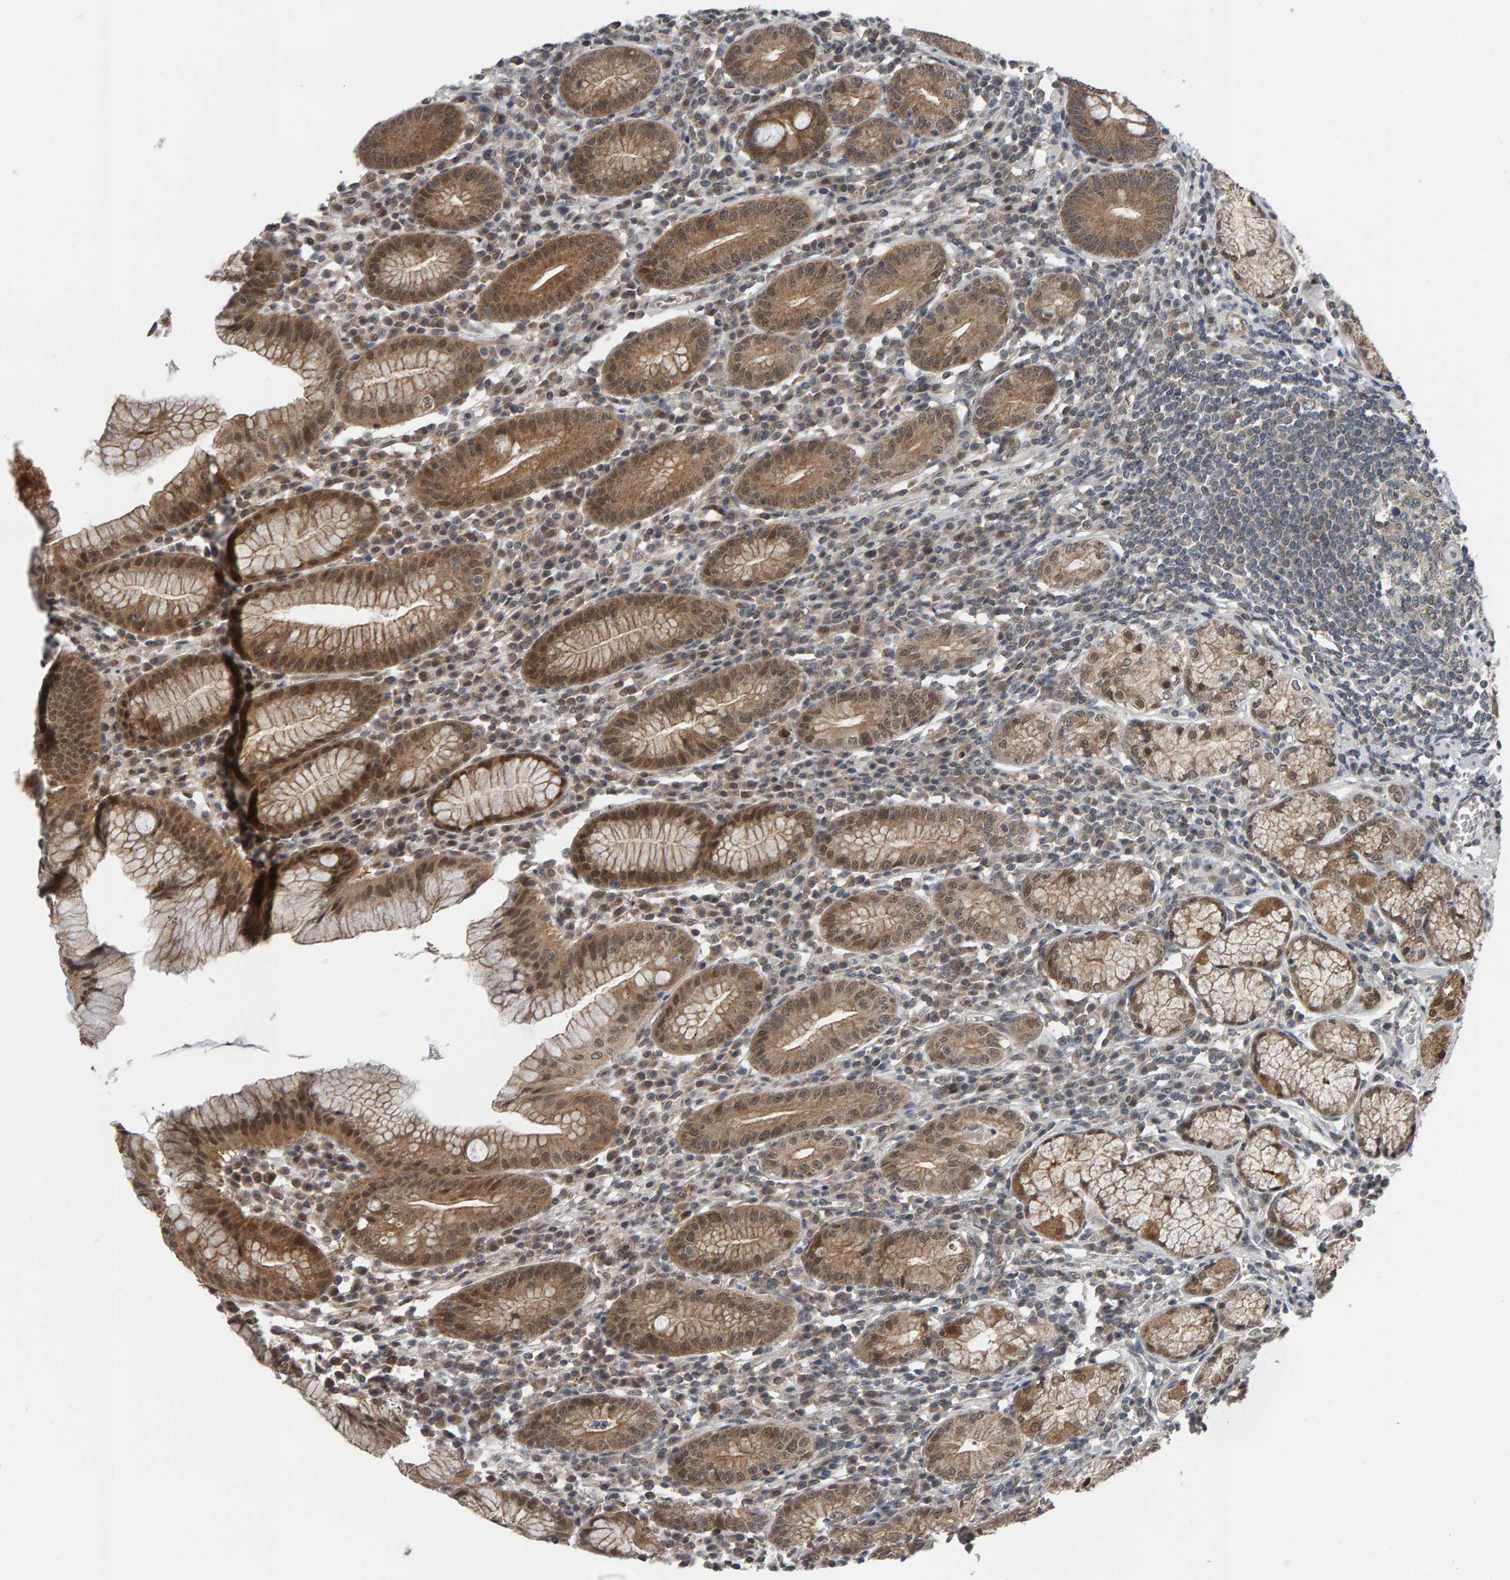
{"staining": {"intensity": "strong", "quantity": "25%-75%", "location": "cytoplasmic/membranous,nuclear"}, "tissue": "stomach", "cell_type": "Glandular cells", "image_type": "normal", "snomed": [{"axis": "morphology", "description": "Normal tissue, NOS"}, {"axis": "topography", "description": "Stomach"}], "caption": "The immunohistochemical stain highlights strong cytoplasmic/membranous,nuclear positivity in glandular cells of benign stomach.", "gene": "COASY", "patient": {"sex": "male", "age": 55}}